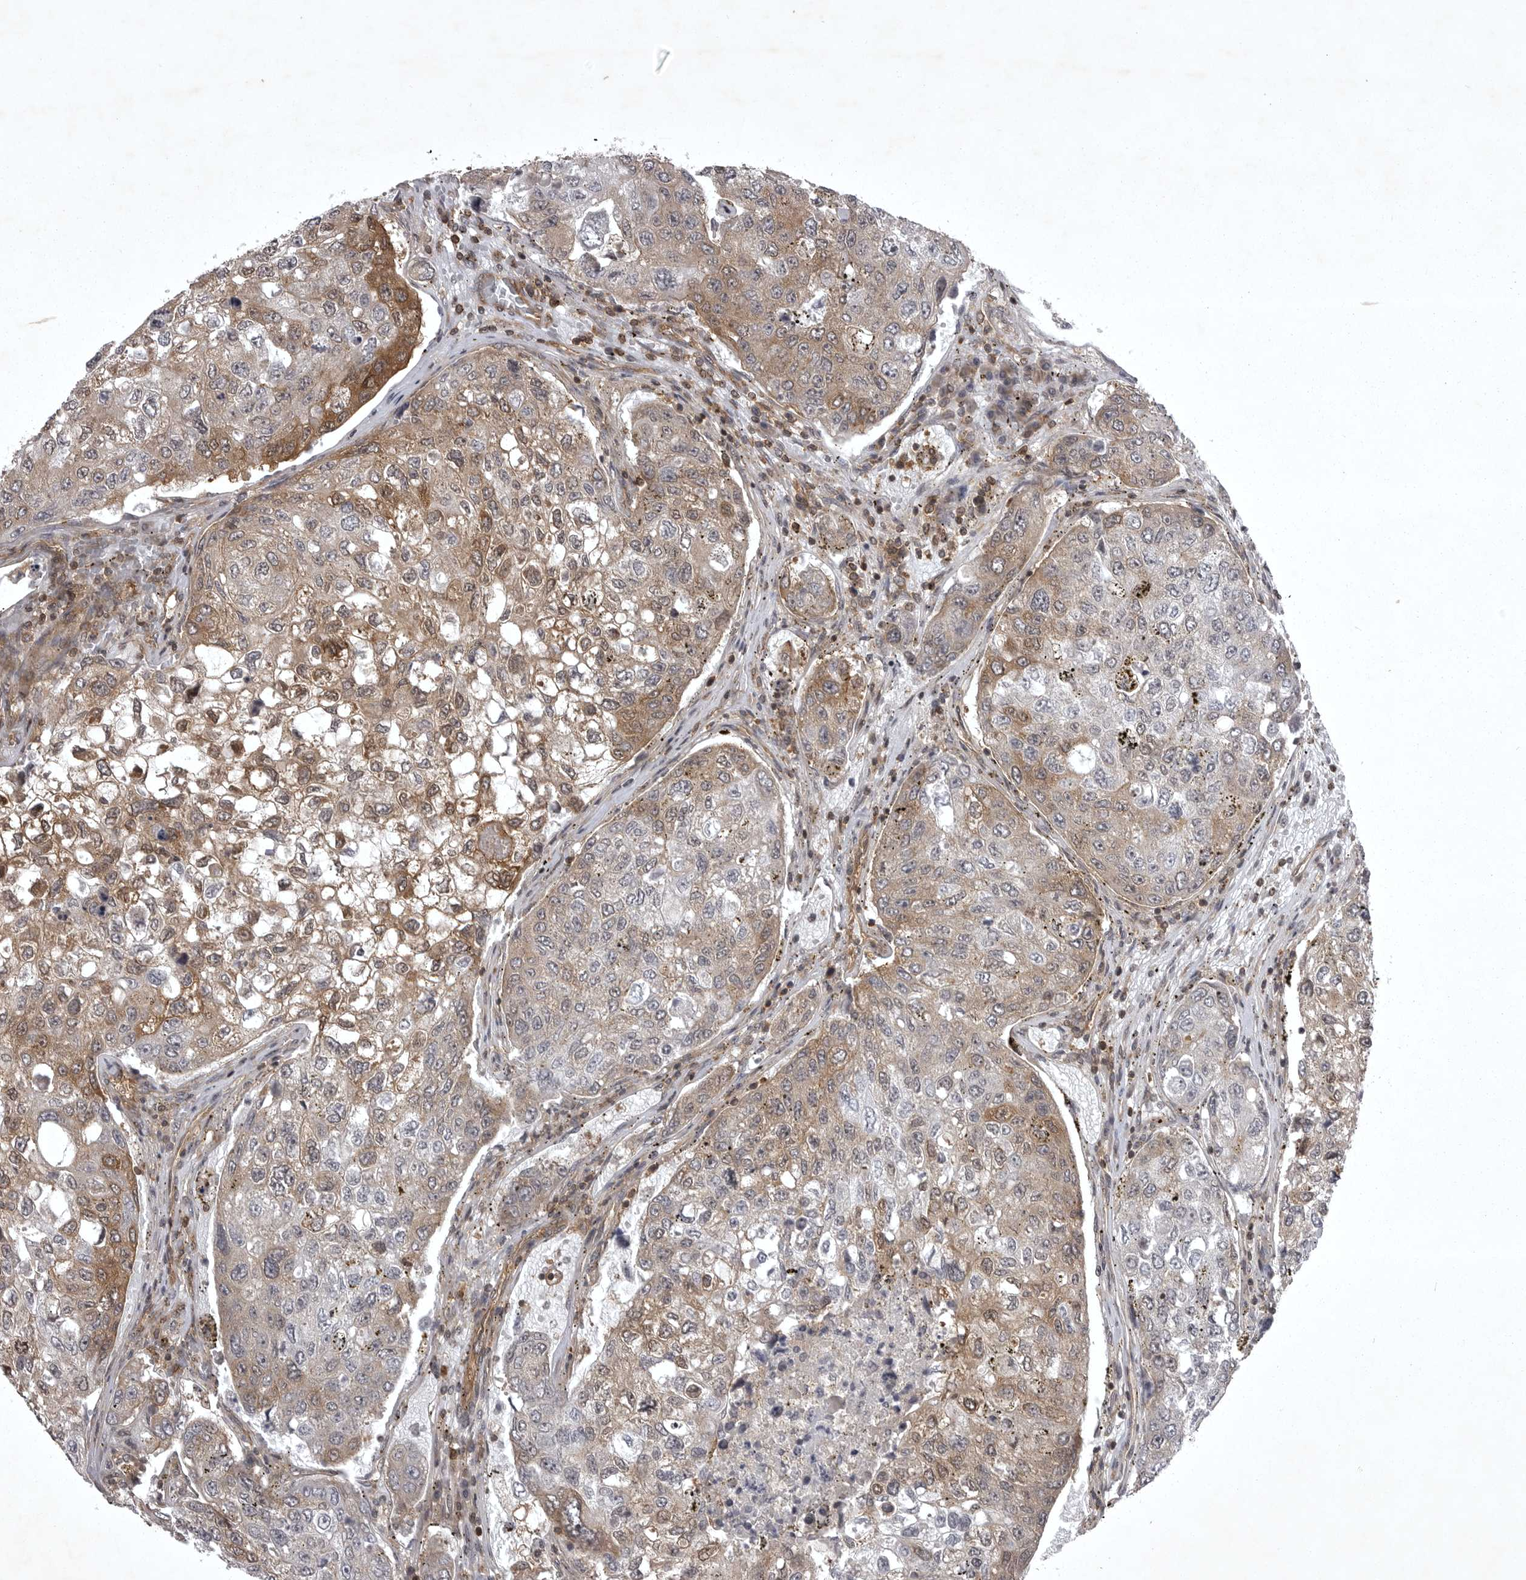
{"staining": {"intensity": "moderate", "quantity": "25%-75%", "location": "cytoplasmic/membranous"}, "tissue": "urothelial cancer", "cell_type": "Tumor cells", "image_type": "cancer", "snomed": [{"axis": "morphology", "description": "Urothelial carcinoma, High grade"}, {"axis": "topography", "description": "Lymph node"}, {"axis": "topography", "description": "Urinary bladder"}], "caption": "Brown immunohistochemical staining in human urothelial cancer displays moderate cytoplasmic/membranous staining in approximately 25%-75% of tumor cells.", "gene": "STK24", "patient": {"sex": "male", "age": 51}}